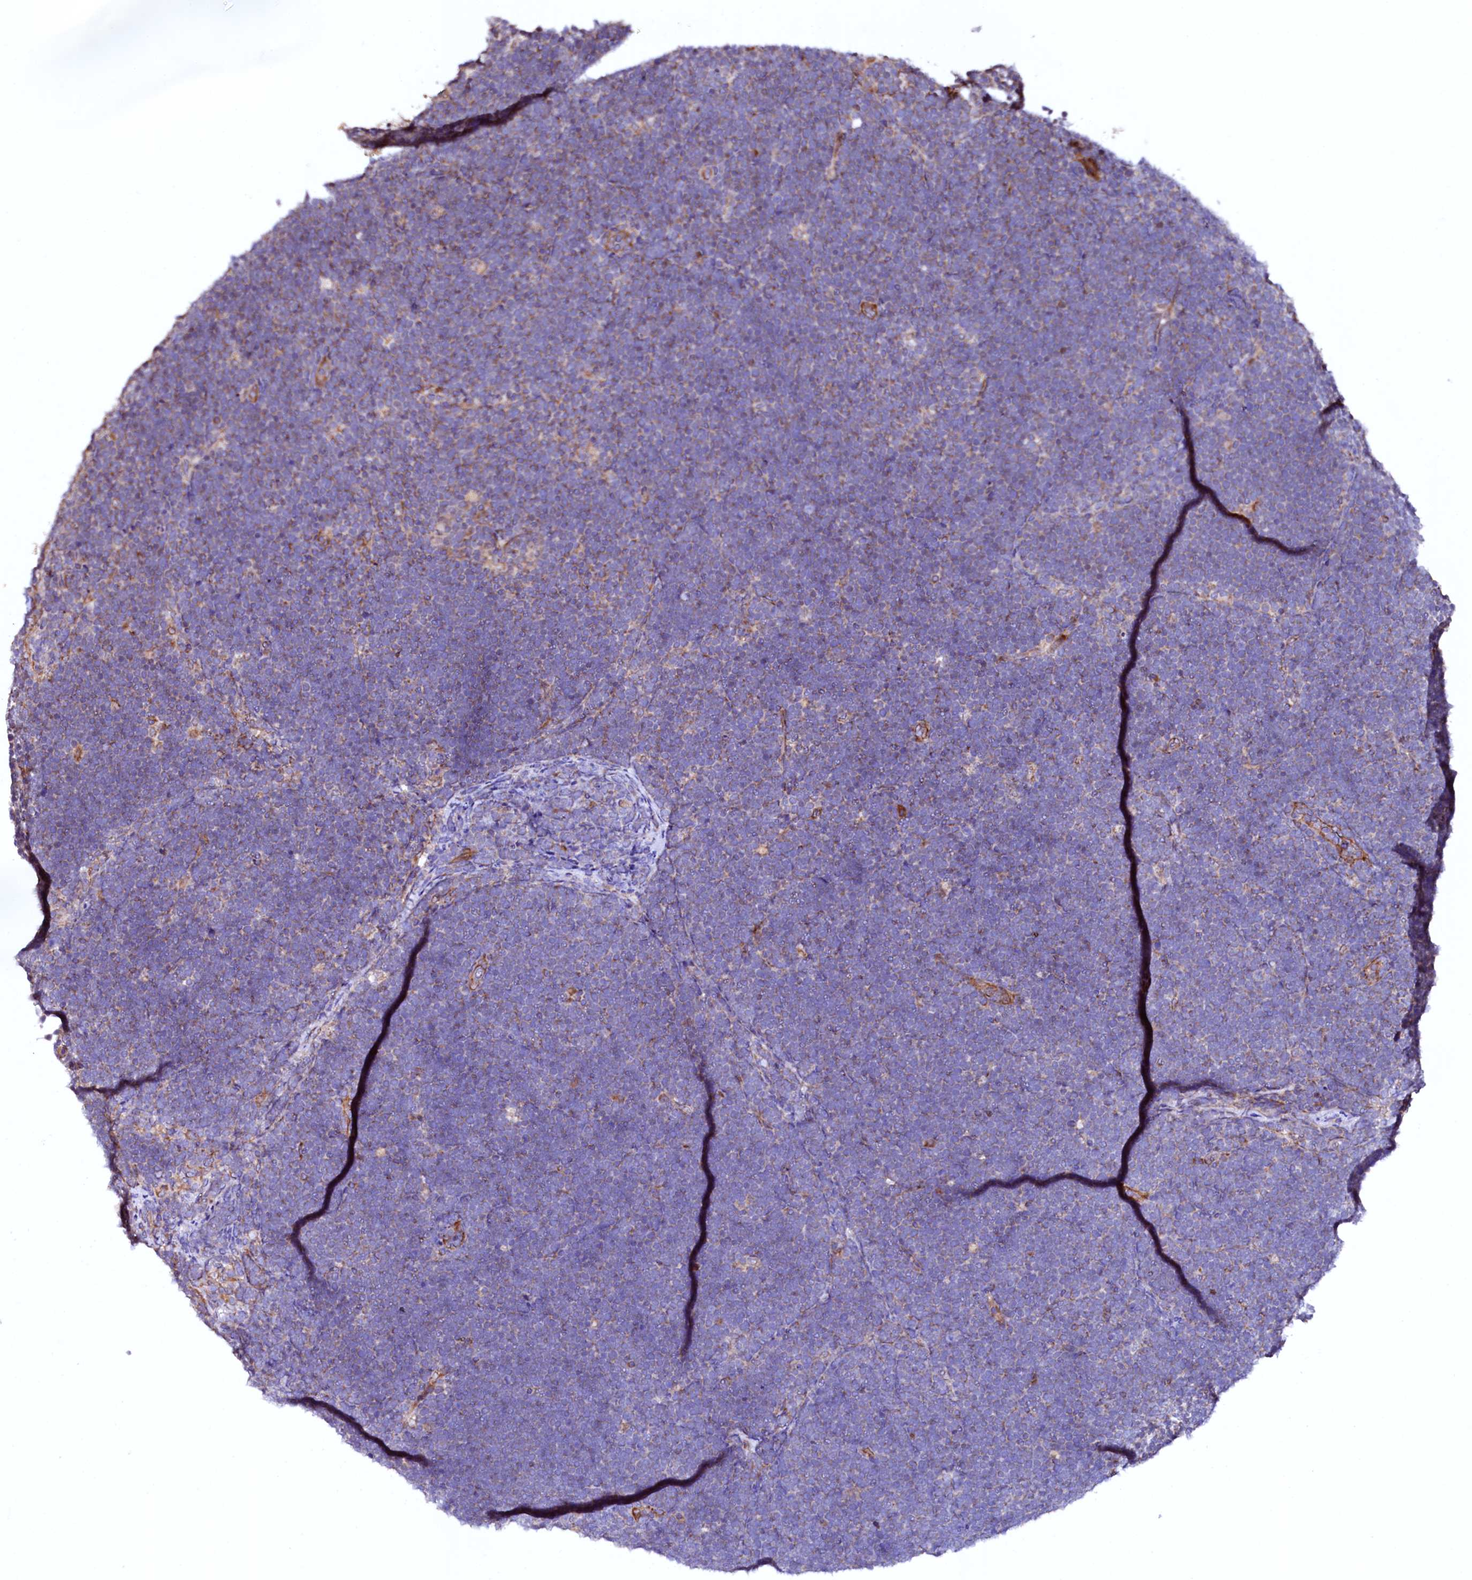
{"staining": {"intensity": "negative", "quantity": "none", "location": "none"}, "tissue": "lymphoma", "cell_type": "Tumor cells", "image_type": "cancer", "snomed": [{"axis": "morphology", "description": "Malignant lymphoma, non-Hodgkin's type, High grade"}, {"axis": "topography", "description": "Lymph node"}], "caption": "Immunohistochemistry (IHC) histopathology image of lymphoma stained for a protein (brown), which exhibits no staining in tumor cells. (DAB (3,3'-diaminobenzidine) IHC visualized using brightfield microscopy, high magnification).", "gene": "UBE3C", "patient": {"sex": "male", "age": 13}}